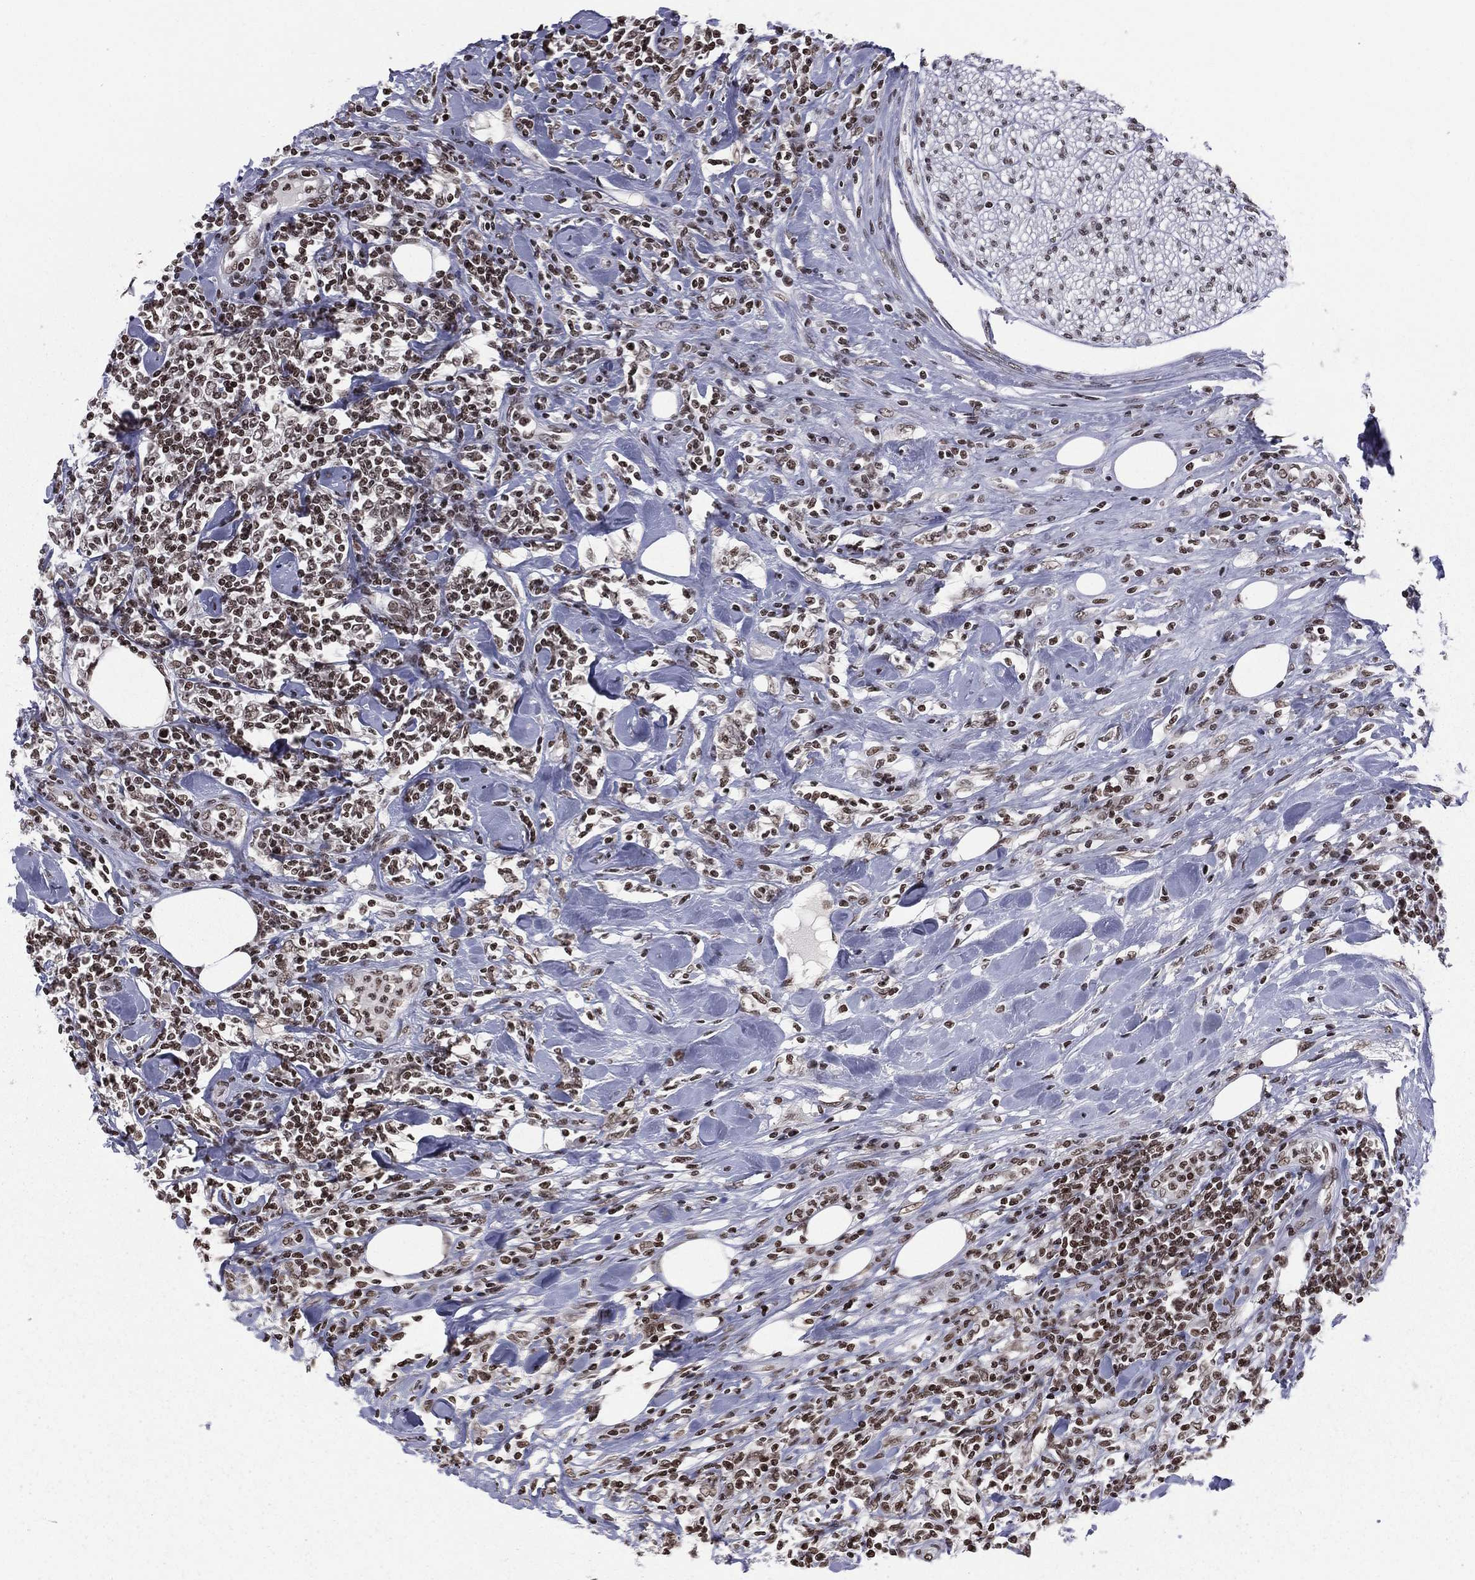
{"staining": {"intensity": "strong", "quantity": "25%-75%", "location": "nuclear"}, "tissue": "lymphoma", "cell_type": "Tumor cells", "image_type": "cancer", "snomed": [{"axis": "morphology", "description": "Malignant lymphoma, non-Hodgkin's type, High grade"}, {"axis": "topography", "description": "Lymph node"}], "caption": "An immunohistochemistry micrograph of tumor tissue is shown. Protein staining in brown highlights strong nuclear positivity in lymphoma within tumor cells. The staining was performed using DAB, with brown indicating positive protein expression. Nuclei are stained blue with hematoxylin.", "gene": "RFX7", "patient": {"sex": "female", "age": 84}}